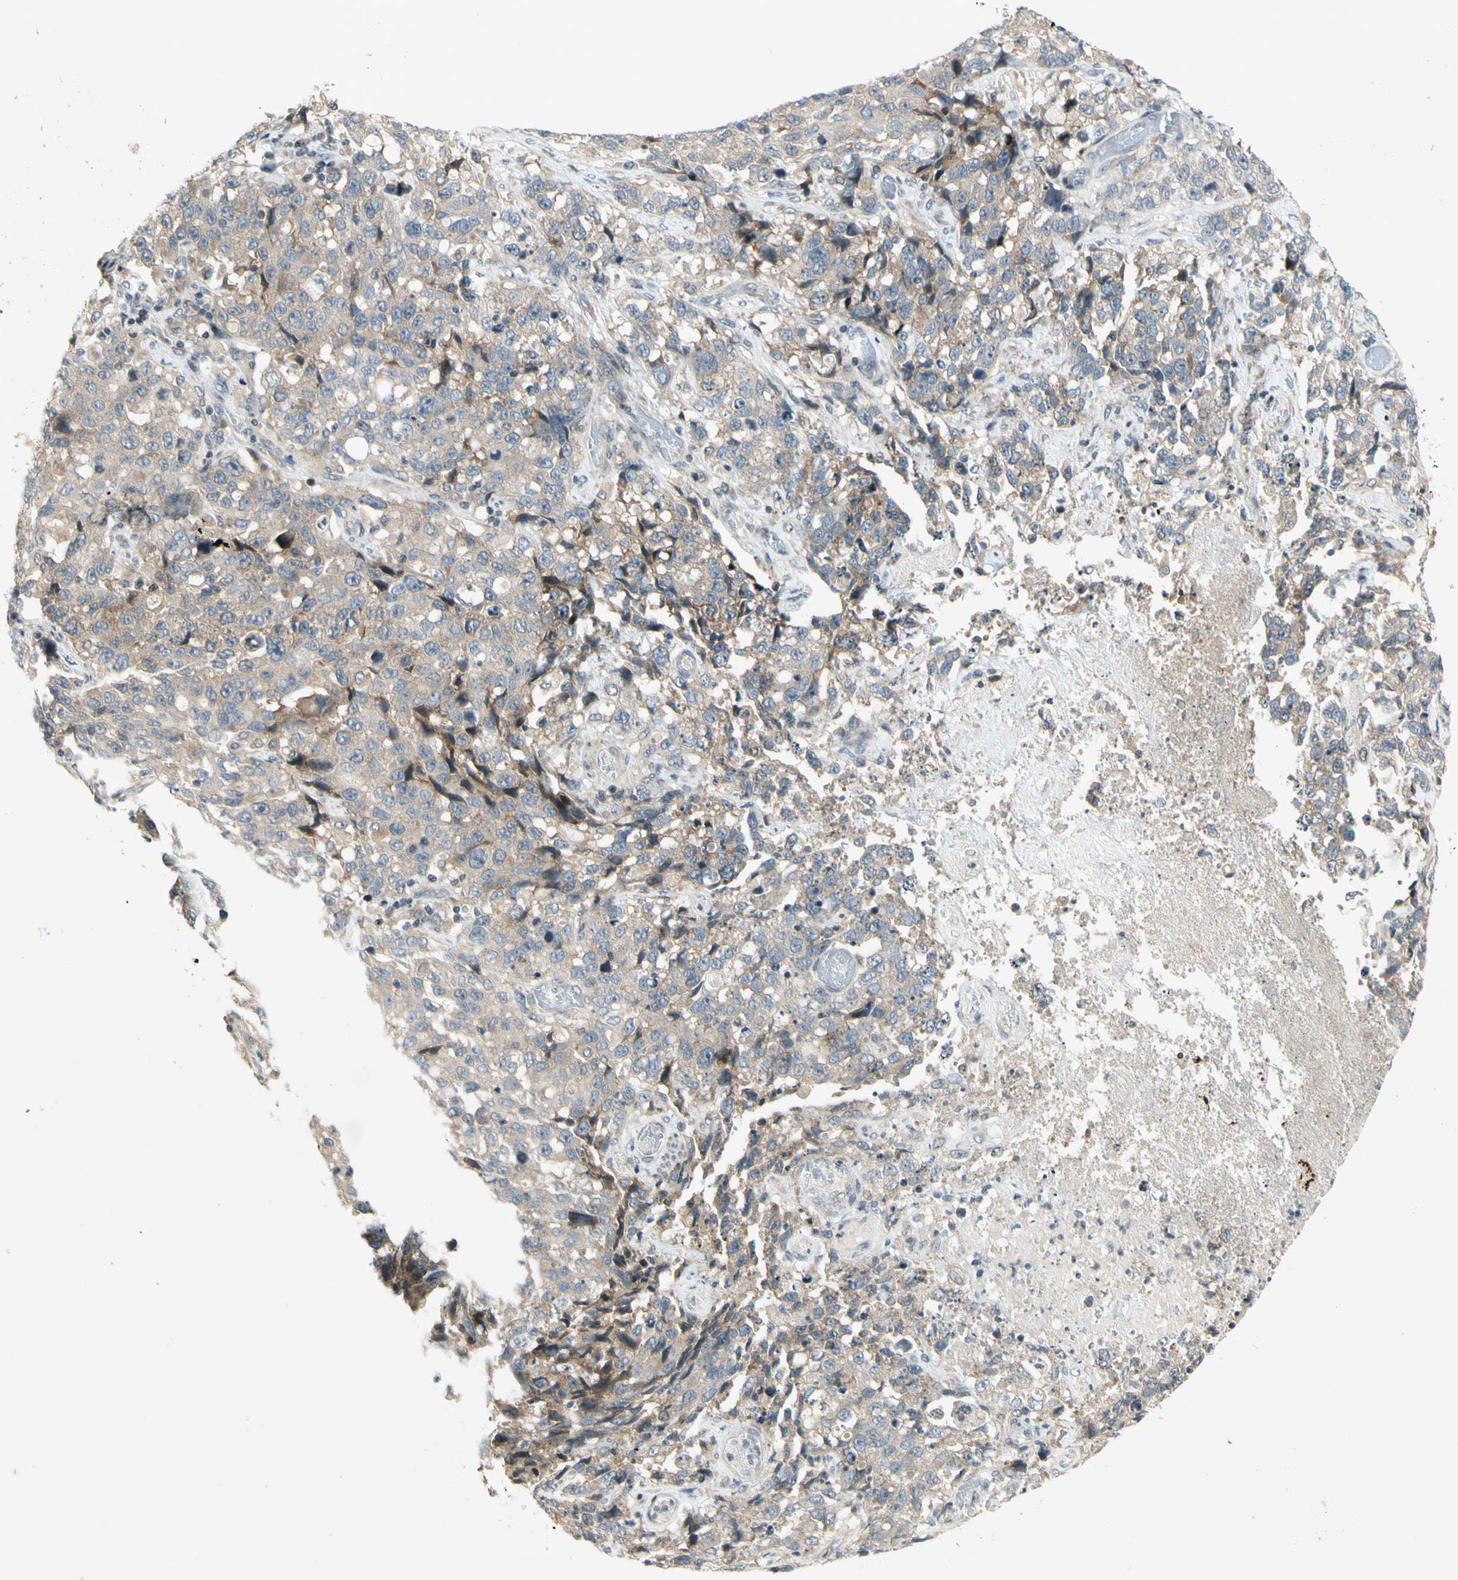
{"staining": {"intensity": "weak", "quantity": "25%-75%", "location": "cytoplasmic/membranous"}, "tissue": "stomach cancer", "cell_type": "Tumor cells", "image_type": "cancer", "snomed": [{"axis": "morphology", "description": "Normal tissue, NOS"}, {"axis": "morphology", "description": "Adenocarcinoma, NOS"}, {"axis": "topography", "description": "Stomach"}], "caption": "The histopathology image displays staining of stomach cancer (adenocarcinoma), revealing weak cytoplasmic/membranous protein expression (brown color) within tumor cells.", "gene": "ETF1", "patient": {"sex": "male", "age": 48}}